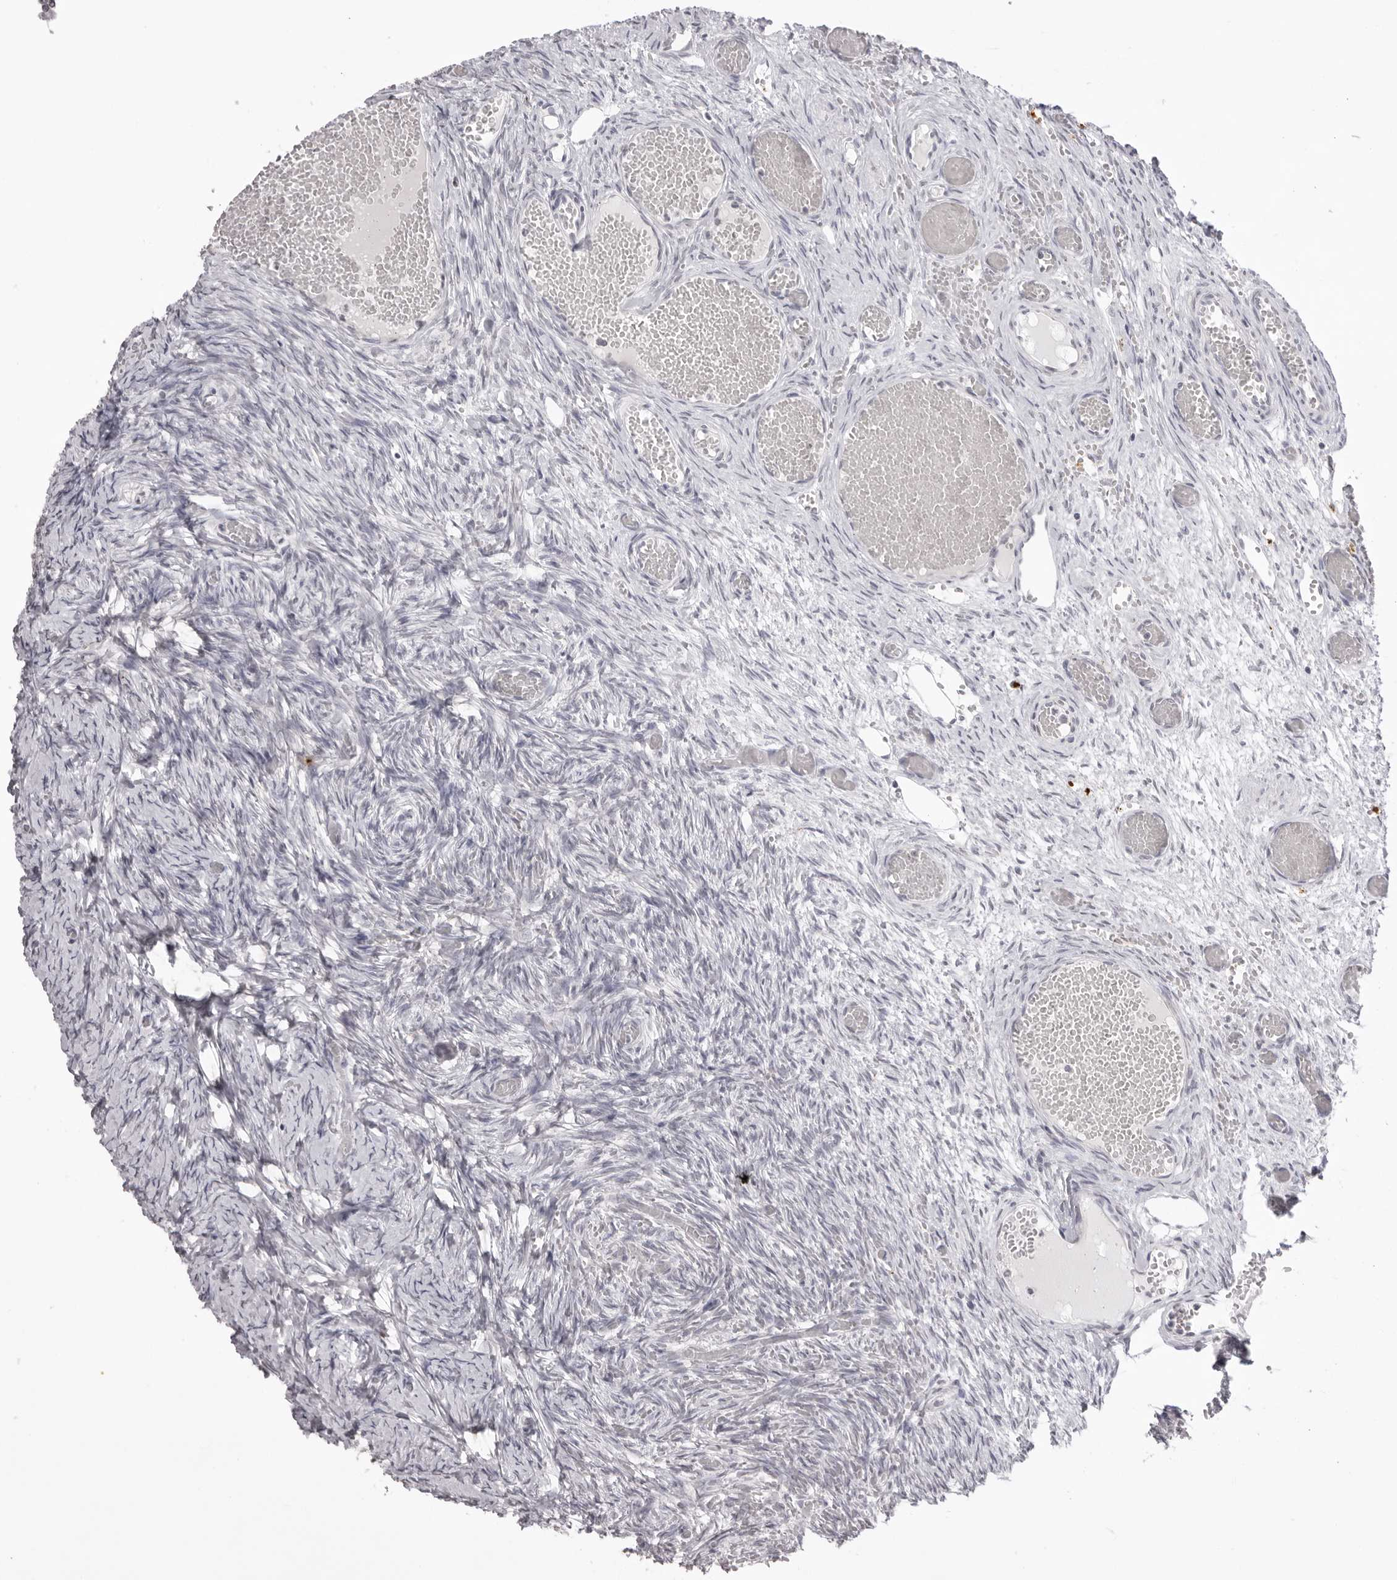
{"staining": {"intensity": "weak", "quantity": "25%-75%", "location": "cytoplasmic/membranous"}, "tissue": "ovary", "cell_type": "Follicle cells", "image_type": "normal", "snomed": [{"axis": "morphology", "description": "Adenocarcinoma, NOS"}, {"axis": "topography", "description": "Endometrium"}], "caption": "This photomicrograph shows IHC staining of normal human ovary, with low weak cytoplasmic/membranous positivity in about 25%-75% of follicle cells.", "gene": "NTM", "patient": {"sex": "female", "age": 32}}